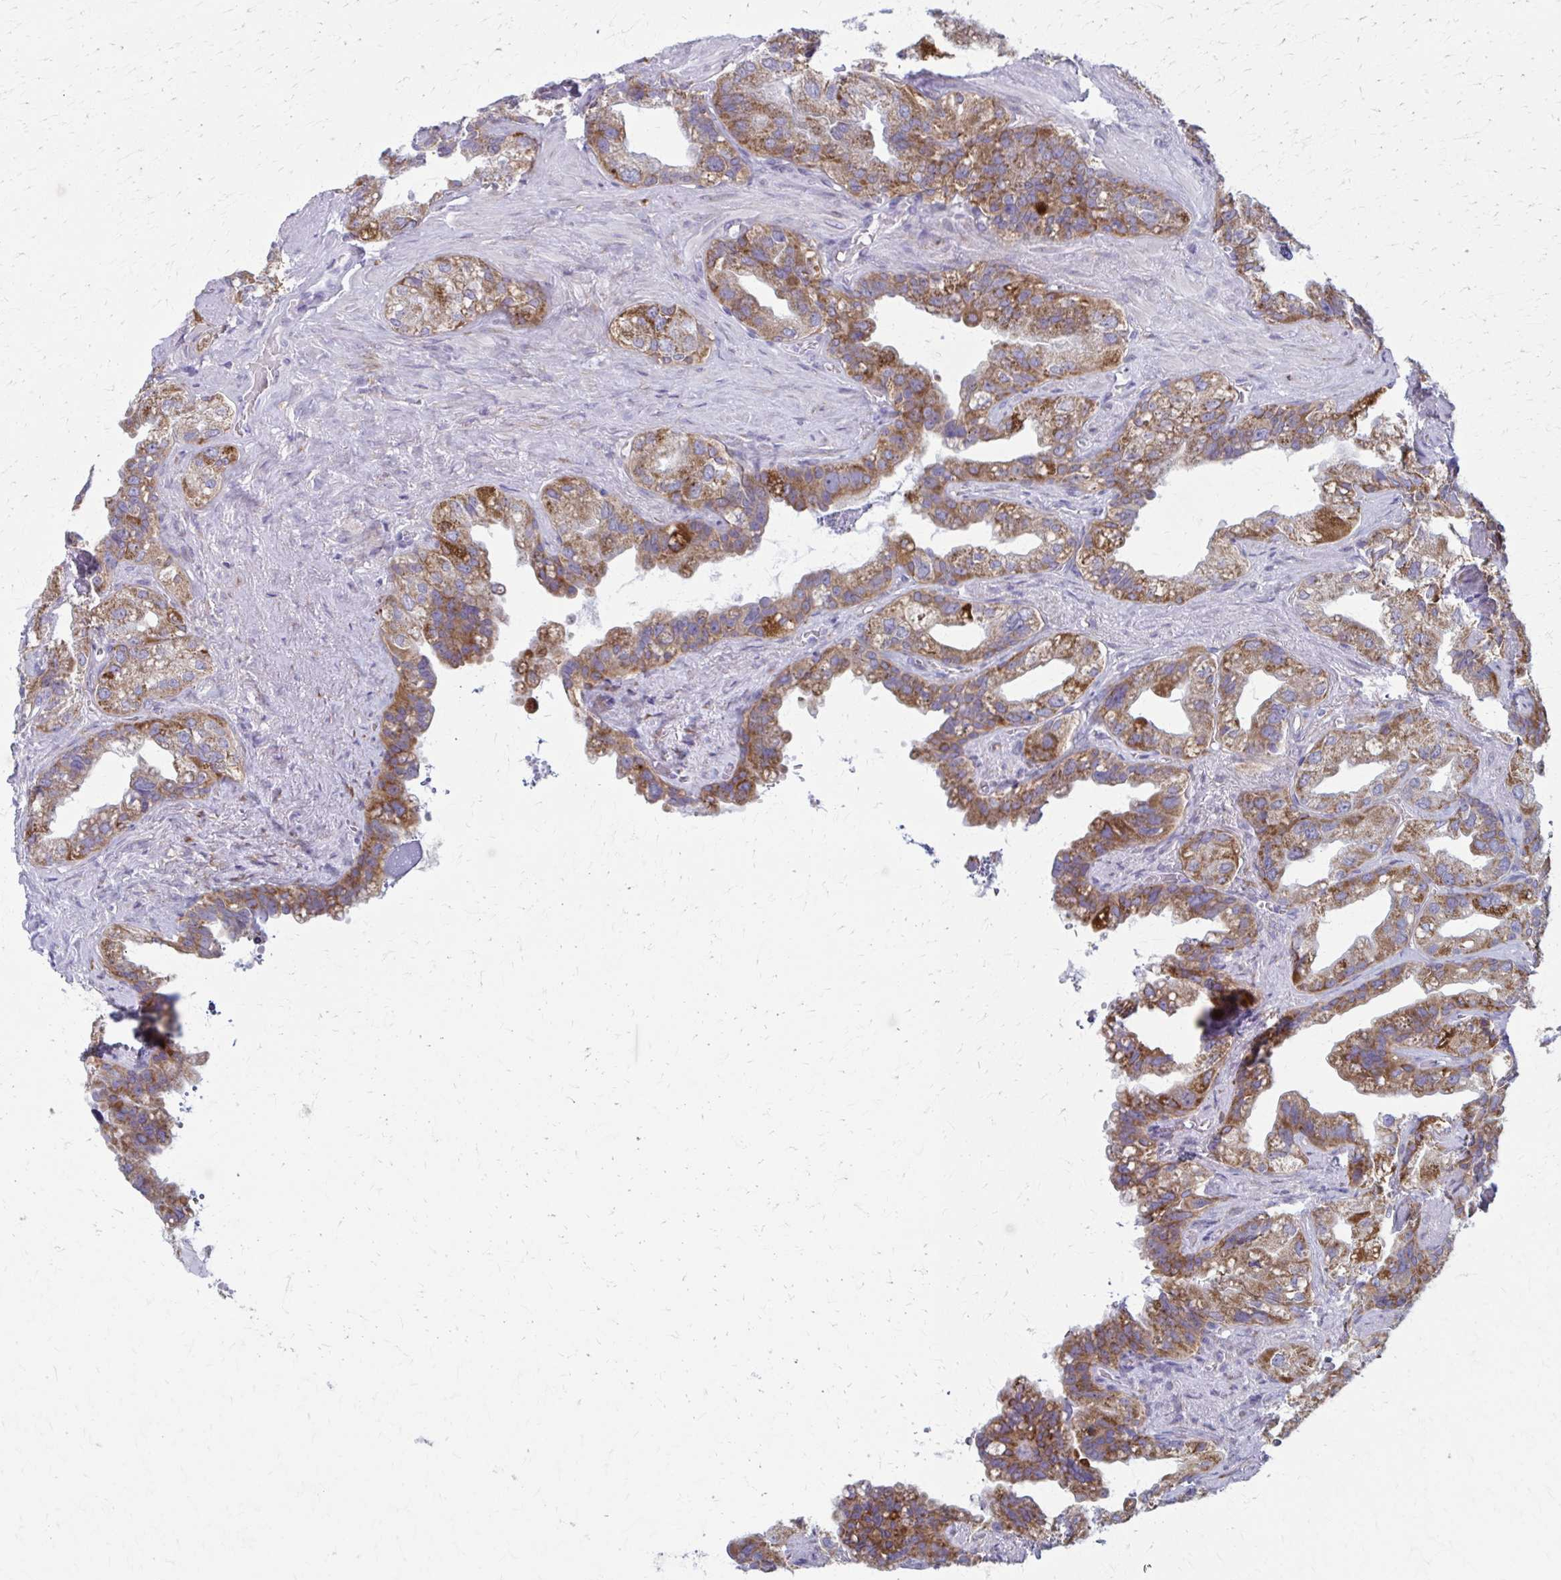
{"staining": {"intensity": "moderate", "quantity": ">75%", "location": "cytoplasmic/membranous"}, "tissue": "seminal vesicle", "cell_type": "Glandular cells", "image_type": "normal", "snomed": [{"axis": "morphology", "description": "Normal tissue, NOS"}, {"axis": "topography", "description": "Seminal veicle"}, {"axis": "topography", "description": "Peripheral nerve tissue"}], "caption": "Immunohistochemical staining of benign seminal vesicle displays >75% levels of moderate cytoplasmic/membranous protein expression in about >75% of glandular cells. The staining was performed using DAB (3,3'-diaminobenzidine) to visualize the protein expression in brown, while the nuclei were stained in blue with hematoxylin (Magnification: 20x).", "gene": "SPATS2L", "patient": {"sex": "male", "age": 76}}